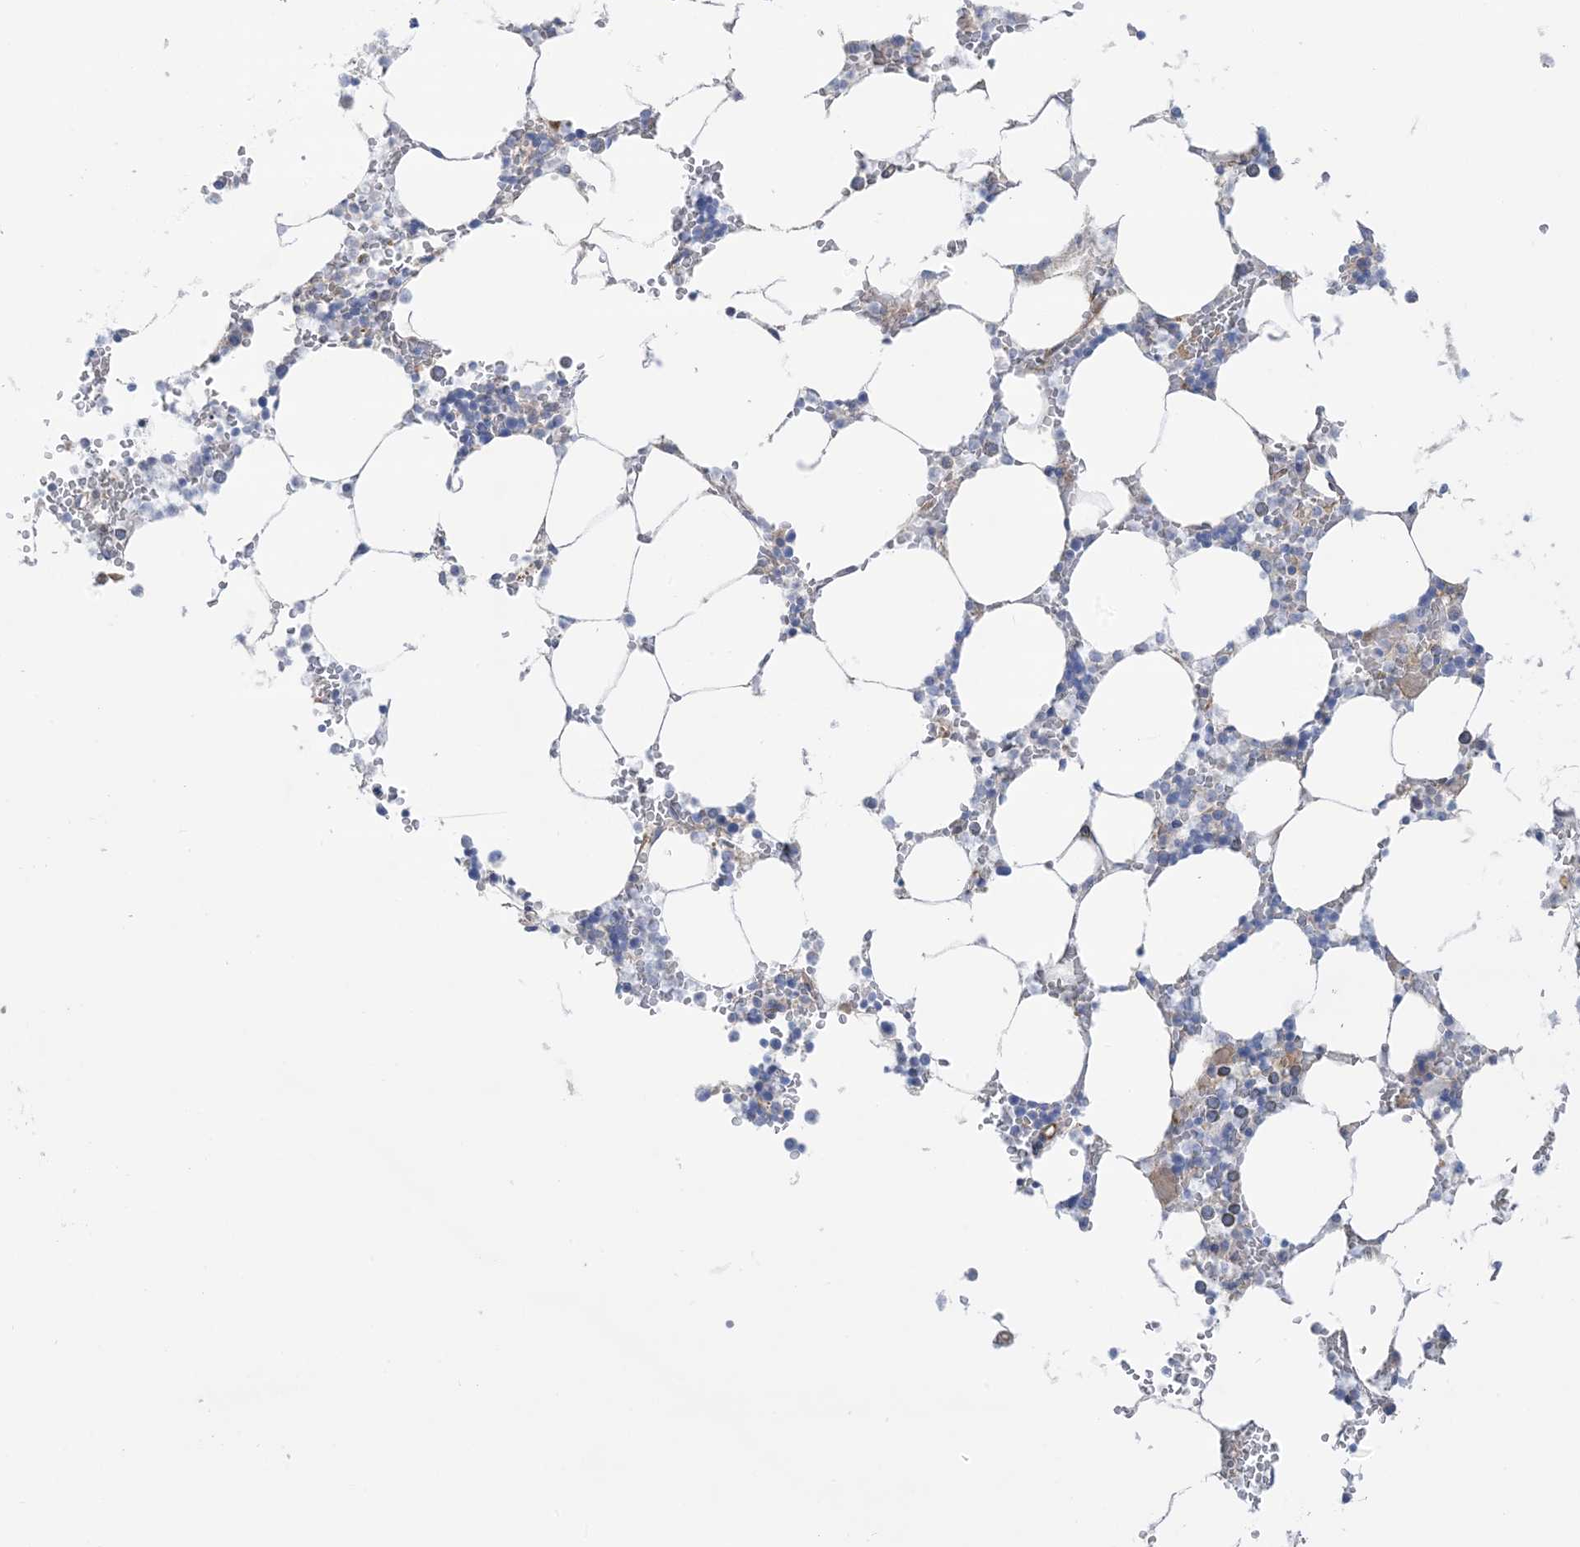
{"staining": {"intensity": "negative", "quantity": "none", "location": "none"}, "tissue": "bone marrow", "cell_type": "Hematopoietic cells", "image_type": "normal", "snomed": [{"axis": "morphology", "description": "Normal tissue, NOS"}, {"axis": "topography", "description": "Bone marrow"}], "caption": "High magnification brightfield microscopy of unremarkable bone marrow stained with DAB (3,3'-diaminobenzidine) (brown) and counterstained with hematoxylin (blue): hematopoietic cells show no significant expression.", "gene": "ATP11C", "patient": {"sex": "male", "age": 70}}